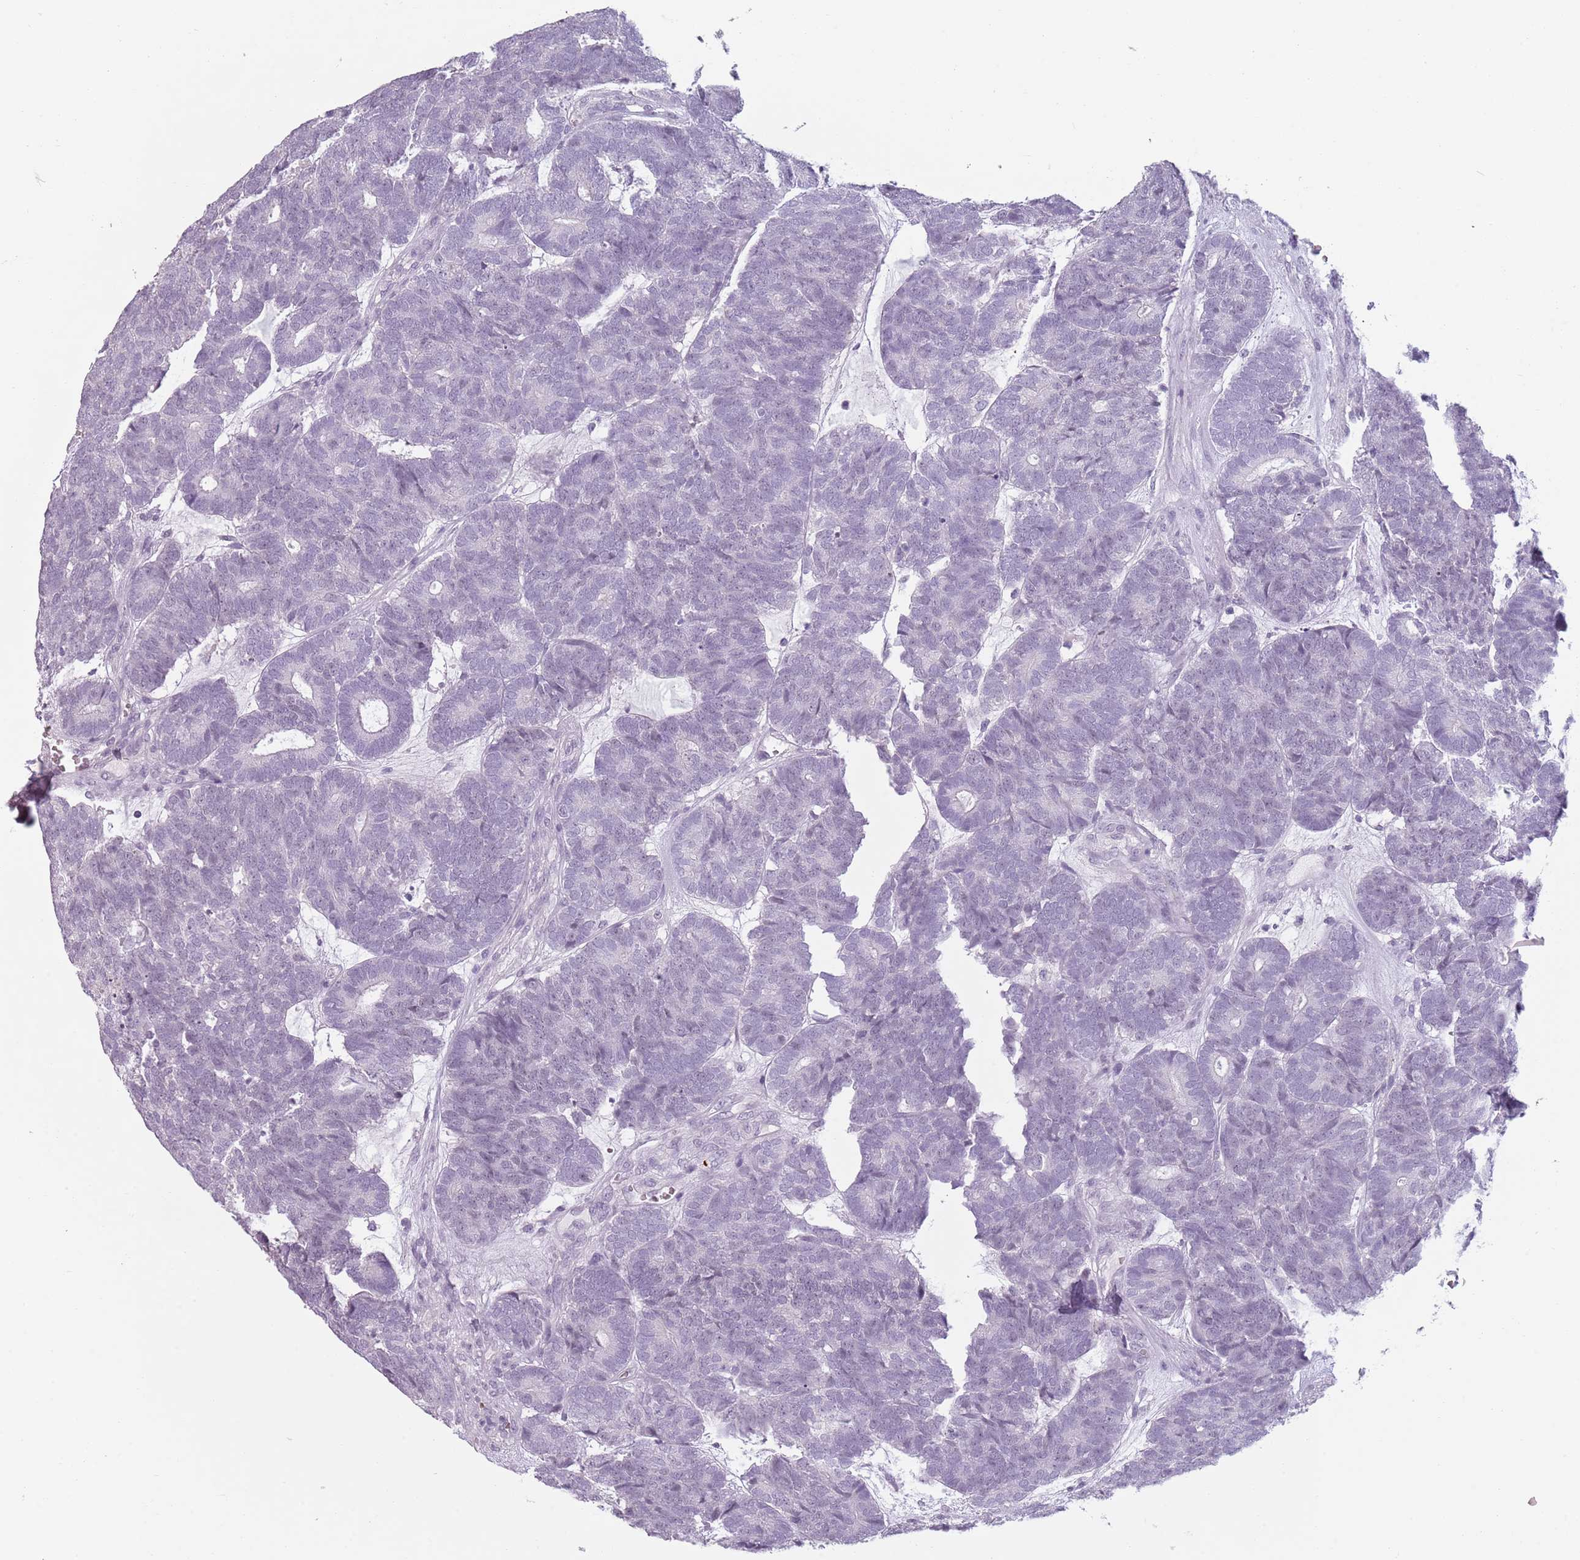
{"staining": {"intensity": "negative", "quantity": "none", "location": "none"}, "tissue": "head and neck cancer", "cell_type": "Tumor cells", "image_type": "cancer", "snomed": [{"axis": "morphology", "description": "Adenocarcinoma, NOS"}, {"axis": "topography", "description": "Head-Neck"}], "caption": "Image shows no significant protein staining in tumor cells of head and neck adenocarcinoma.", "gene": "PIEZO1", "patient": {"sex": "female", "age": 81}}